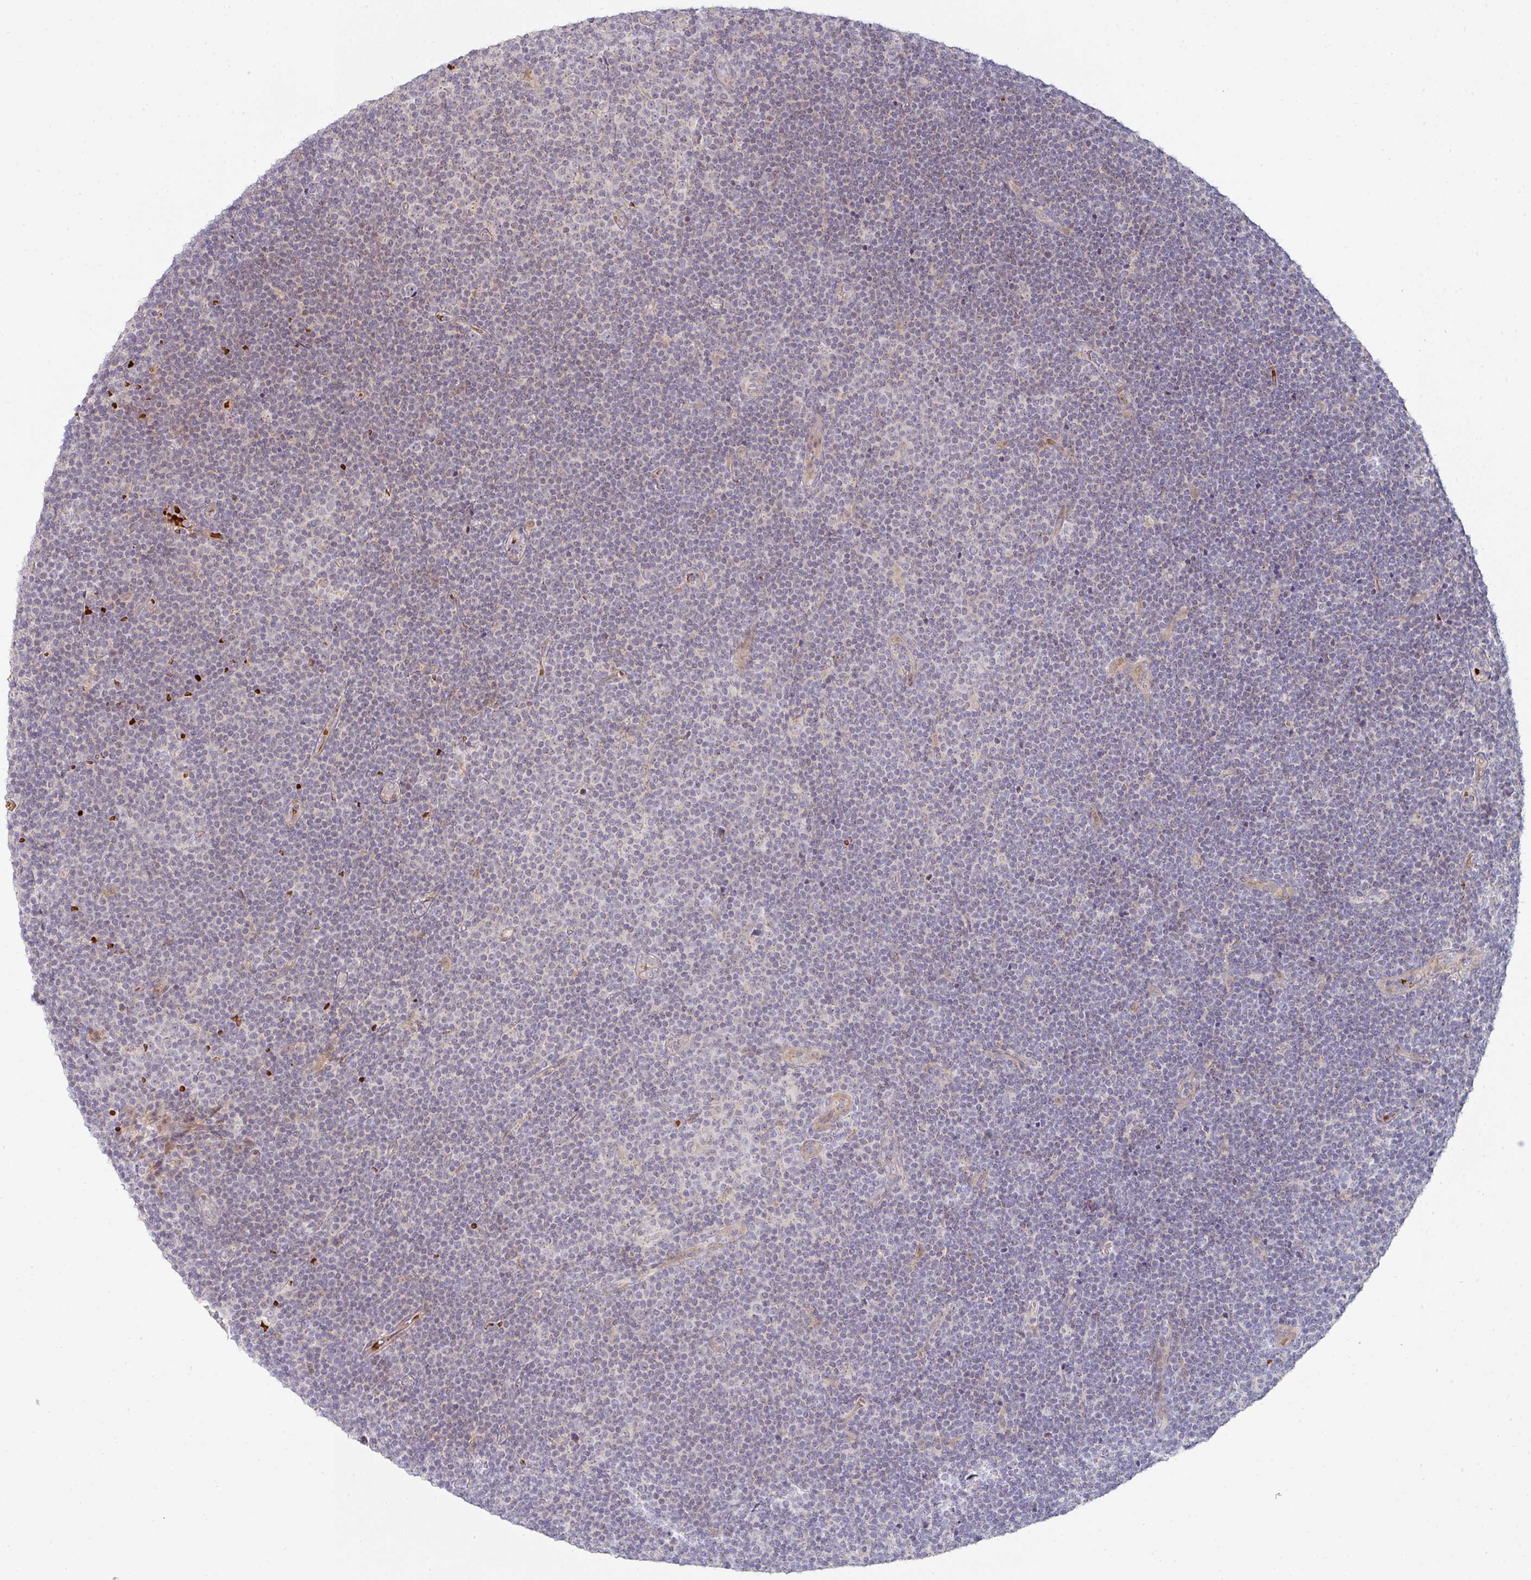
{"staining": {"intensity": "weak", "quantity": "25%-75%", "location": "cytoplasmic/membranous"}, "tissue": "lymphoma", "cell_type": "Tumor cells", "image_type": "cancer", "snomed": [{"axis": "morphology", "description": "Malignant lymphoma, non-Hodgkin's type, Low grade"}, {"axis": "topography", "description": "Lymph node"}], "caption": "Immunohistochemical staining of low-grade malignant lymphoma, non-Hodgkin's type exhibits weak cytoplasmic/membranous protein positivity in approximately 25%-75% of tumor cells. The staining was performed using DAB to visualize the protein expression in brown, while the nuclei were stained in blue with hematoxylin (Magnification: 20x).", "gene": "ZNF526", "patient": {"sex": "male", "age": 48}}